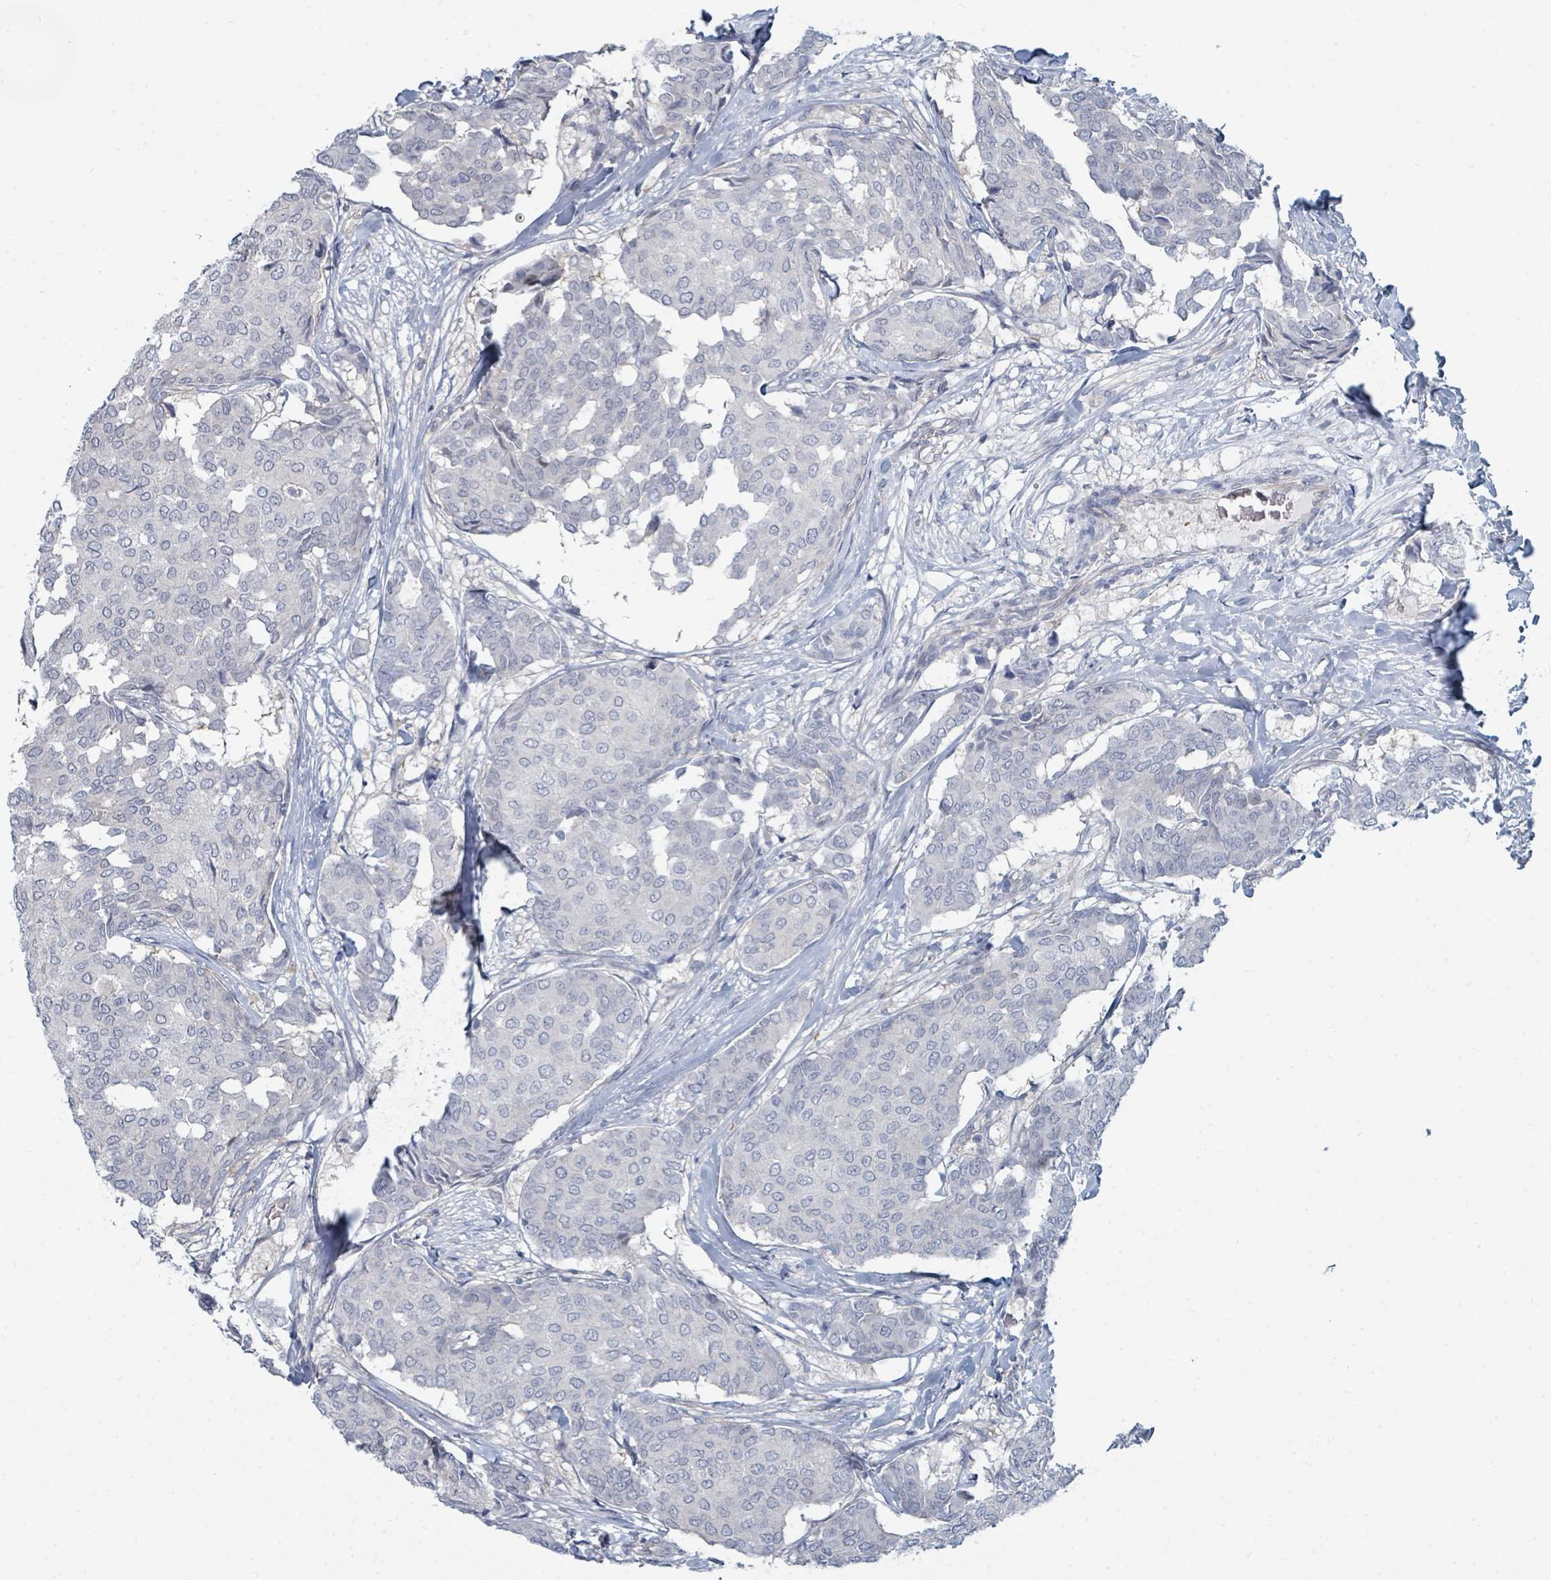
{"staining": {"intensity": "negative", "quantity": "none", "location": "none"}, "tissue": "breast cancer", "cell_type": "Tumor cells", "image_type": "cancer", "snomed": [{"axis": "morphology", "description": "Duct carcinoma"}, {"axis": "topography", "description": "Breast"}], "caption": "High magnification brightfield microscopy of intraductal carcinoma (breast) stained with DAB (3,3'-diaminobenzidine) (brown) and counterstained with hematoxylin (blue): tumor cells show no significant expression. (DAB immunohistochemistry, high magnification).", "gene": "SLC25A45", "patient": {"sex": "female", "age": 75}}